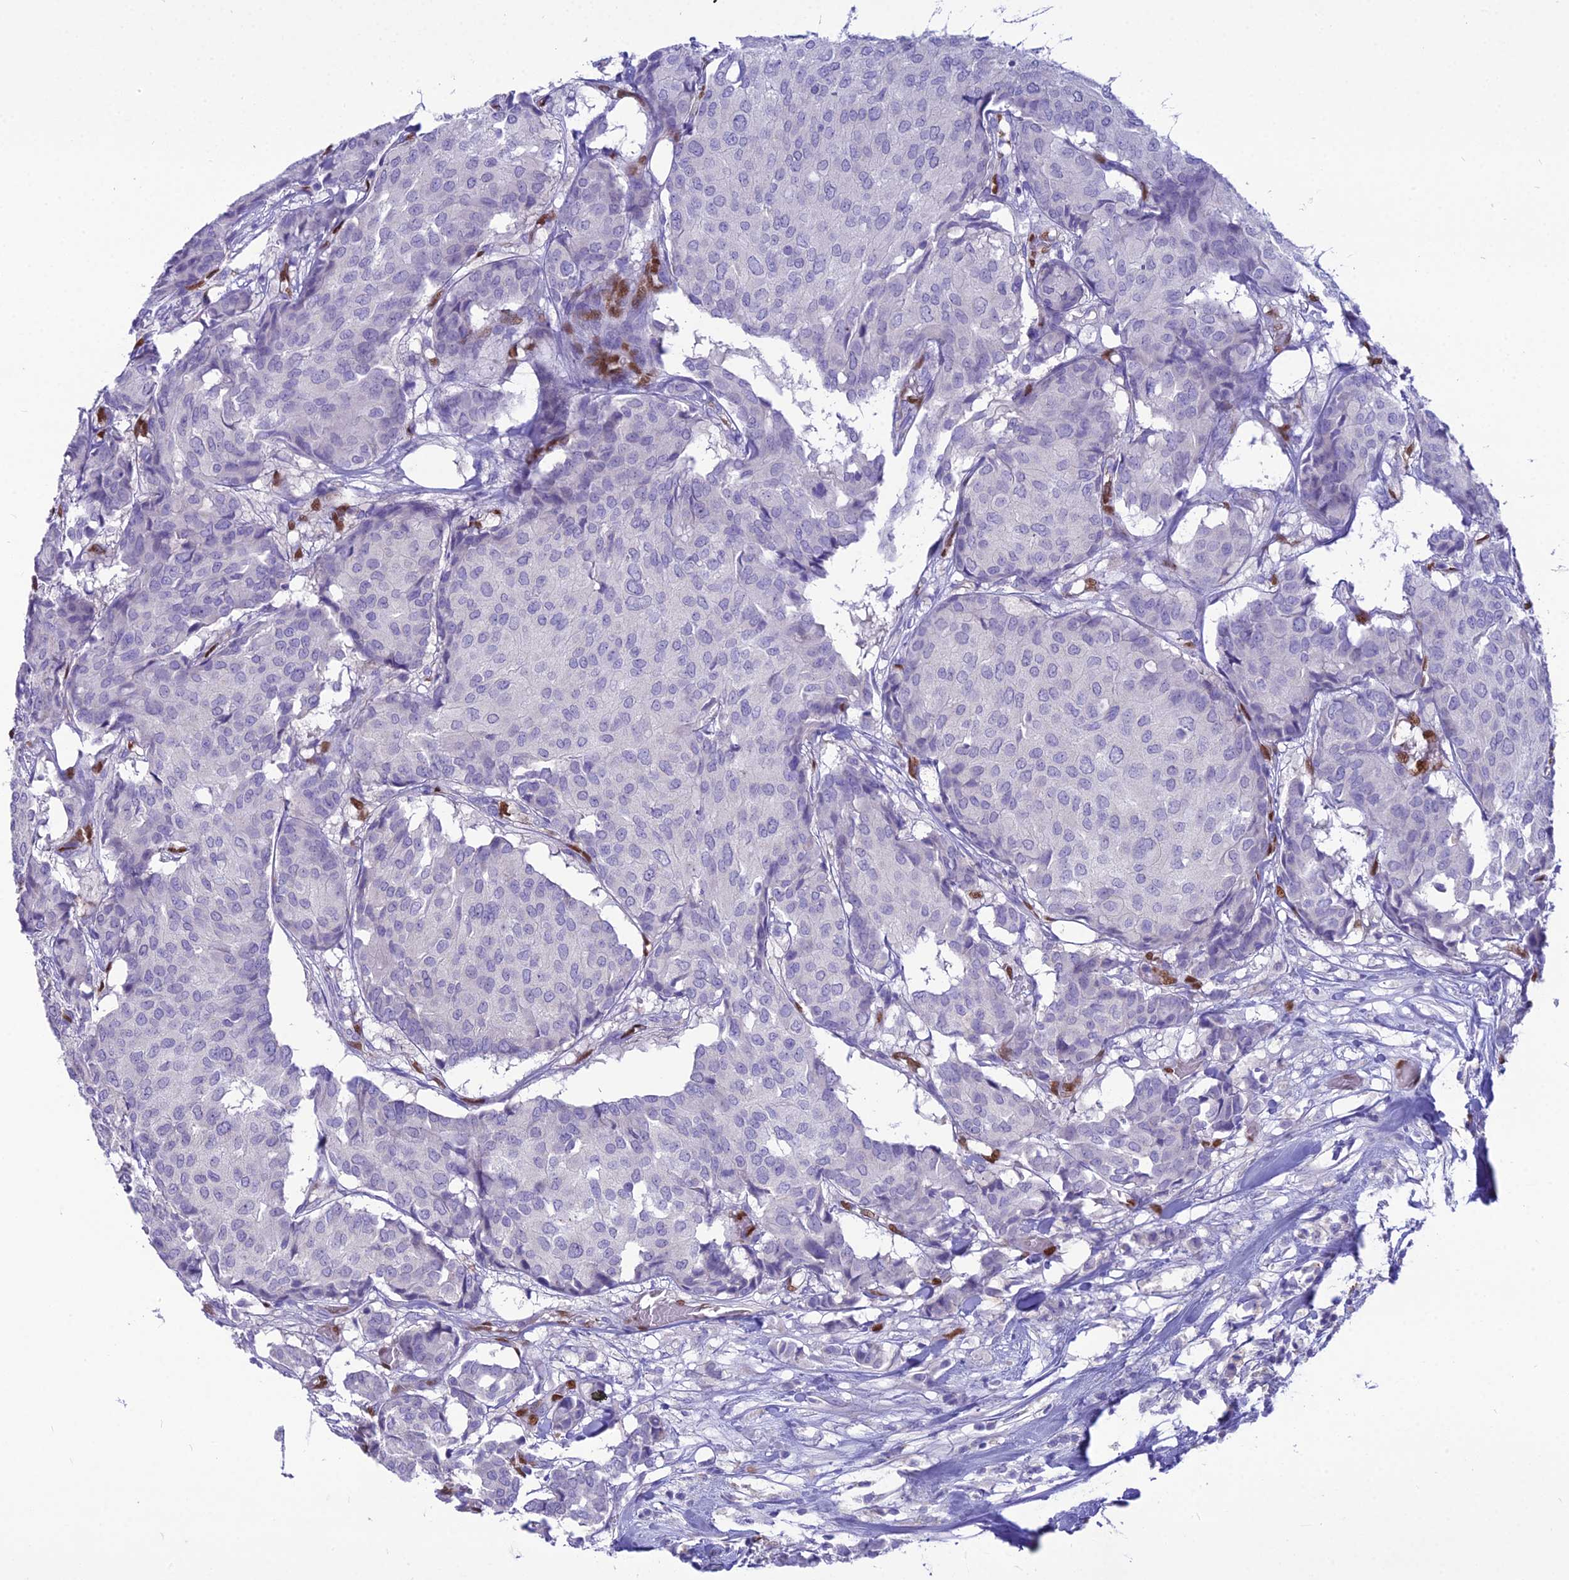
{"staining": {"intensity": "negative", "quantity": "none", "location": "none"}, "tissue": "breast cancer", "cell_type": "Tumor cells", "image_type": "cancer", "snomed": [{"axis": "morphology", "description": "Duct carcinoma"}, {"axis": "topography", "description": "Breast"}], "caption": "The immunohistochemistry (IHC) micrograph has no significant expression in tumor cells of breast cancer (intraductal carcinoma) tissue.", "gene": "NOVA2", "patient": {"sex": "female", "age": 75}}